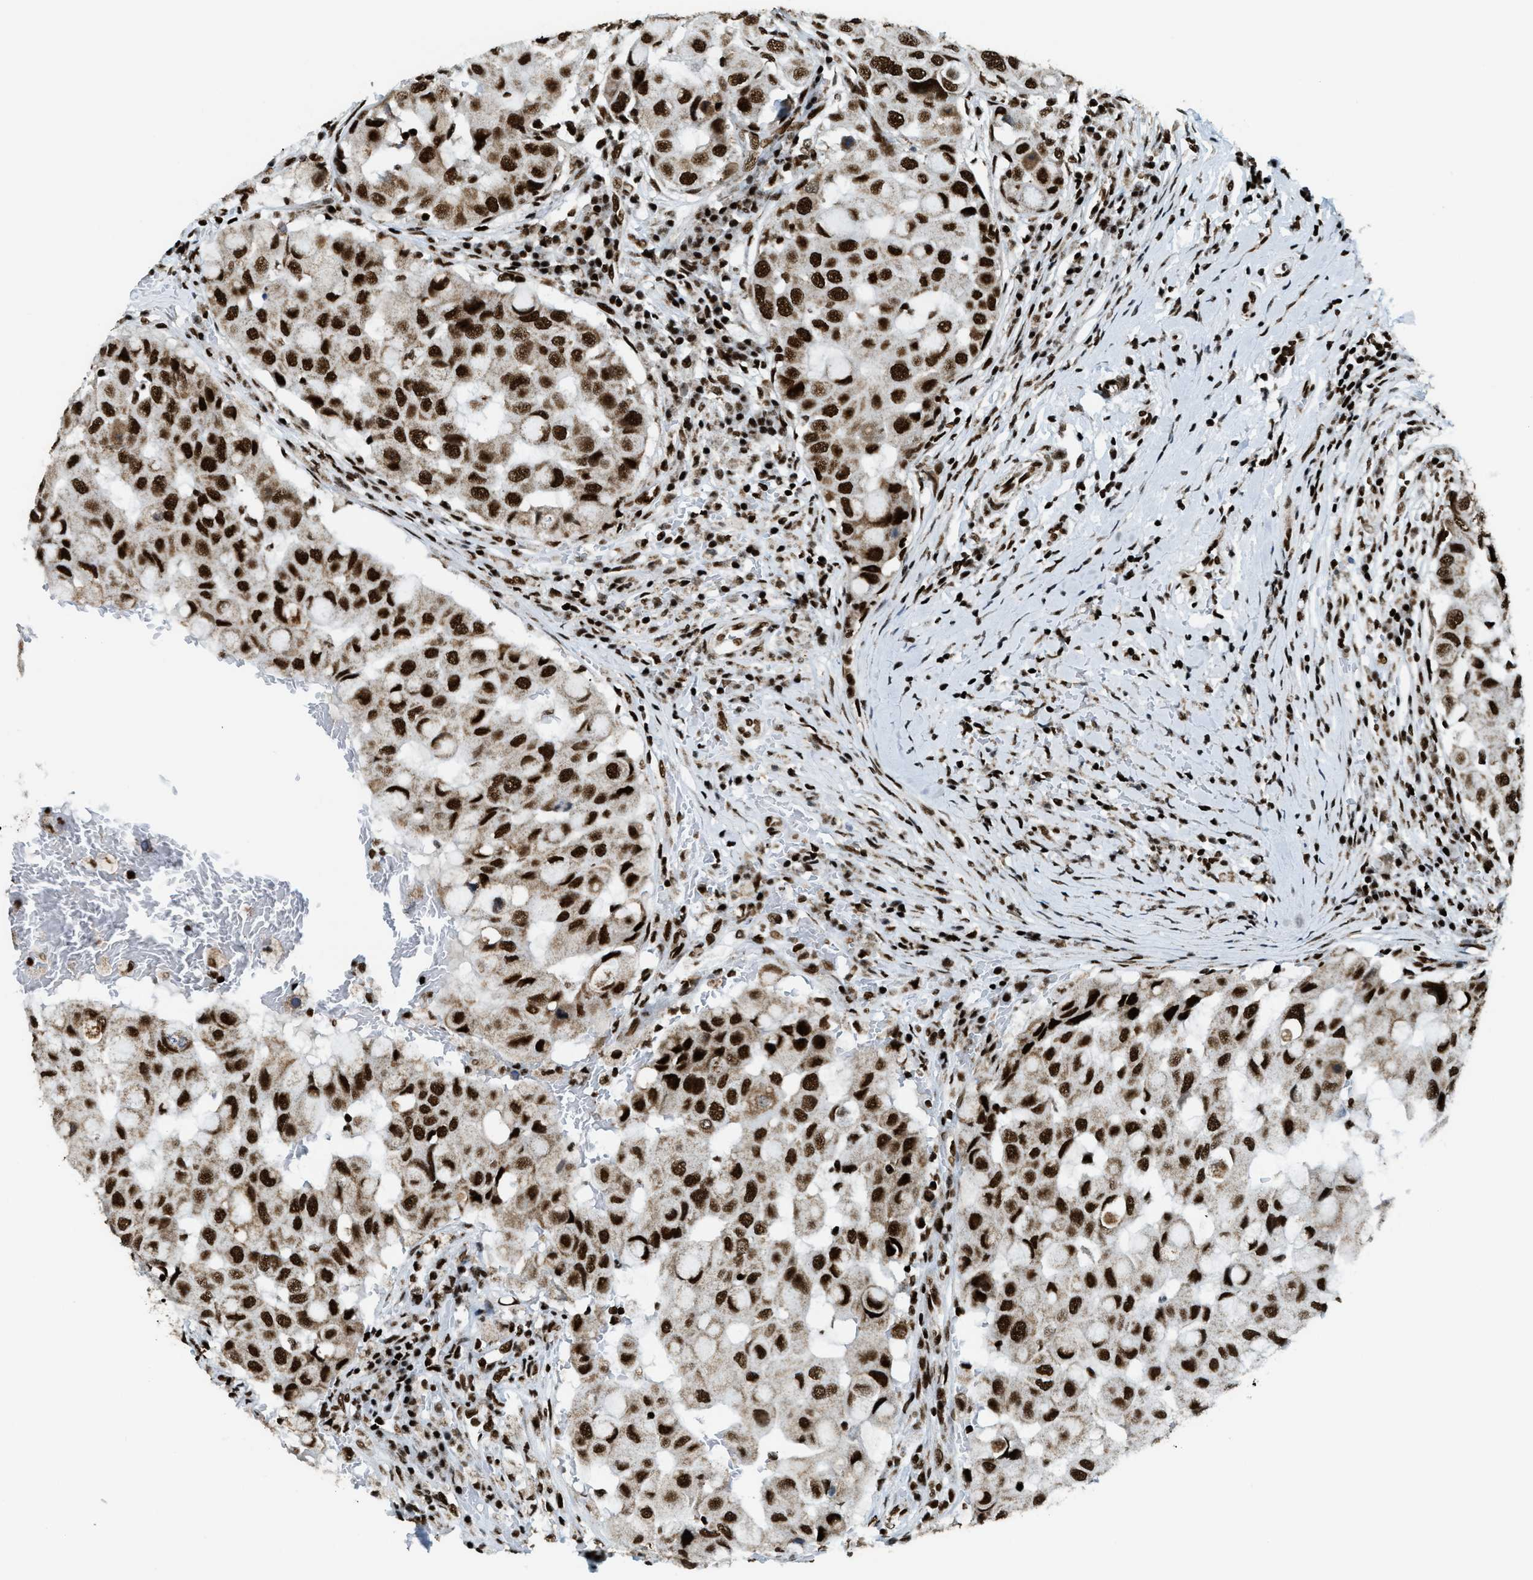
{"staining": {"intensity": "strong", "quantity": ">75%", "location": "nuclear"}, "tissue": "breast cancer", "cell_type": "Tumor cells", "image_type": "cancer", "snomed": [{"axis": "morphology", "description": "Duct carcinoma"}, {"axis": "topography", "description": "Breast"}], "caption": "A high amount of strong nuclear expression is present in approximately >75% of tumor cells in breast cancer (intraductal carcinoma) tissue. (DAB IHC with brightfield microscopy, high magnification).", "gene": "GABPB1", "patient": {"sex": "female", "age": 27}}